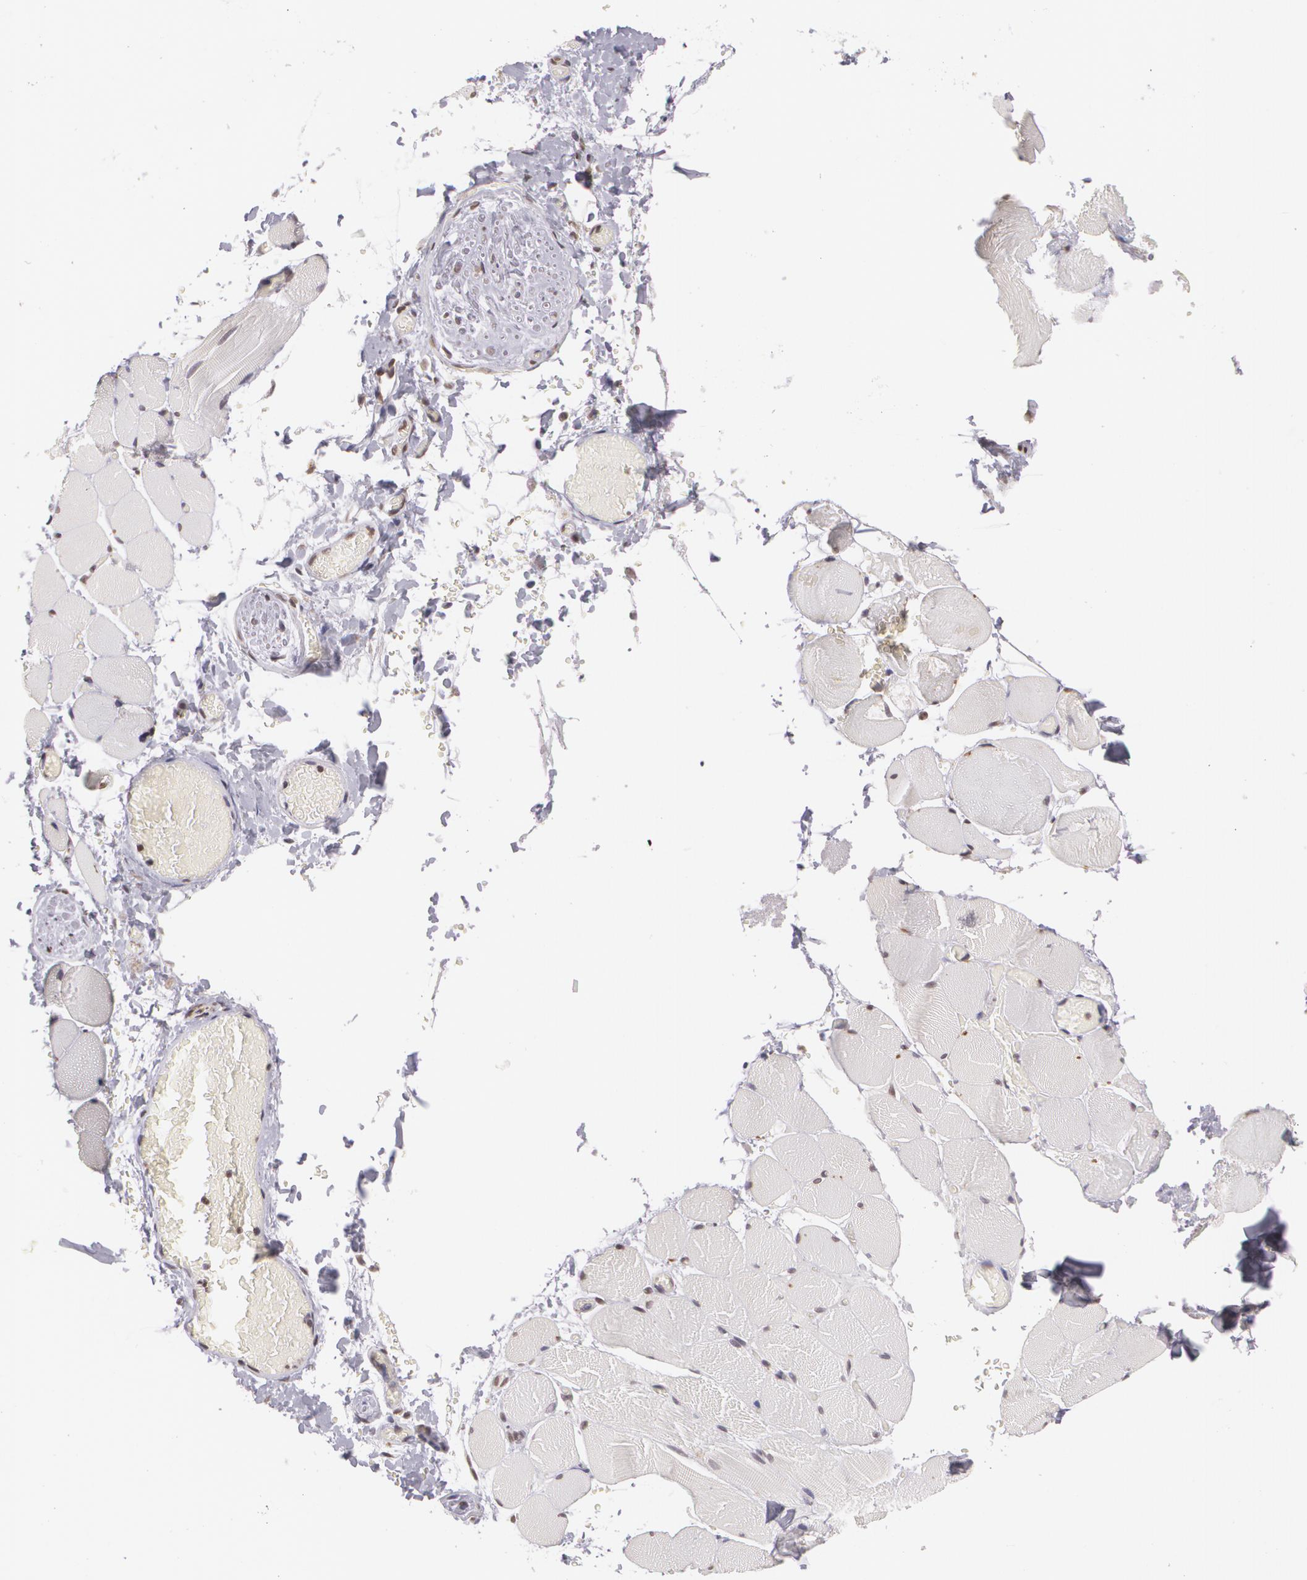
{"staining": {"intensity": "negative", "quantity": "none", "location": "none"}, "tissue": "skeletal muscle", "cell_type": "Myocytes", "image_type": "normal", "snomed": [{"axis": "morphology", "description": "Normal tissue, NOS"}, {"axis": "topography", "description": "Skeletal muscle"}, {"axis": "topography", "description": "Soft tissue"}], "caption": "Immunohistochemical staining of normal human skeletal muscle displays no significant positivity in myocytes. (Immunohistochemistry, brightfield microscopy, high magnification).", "gene": "MUC1", "patient": {"sex": "female", "age": 58}}